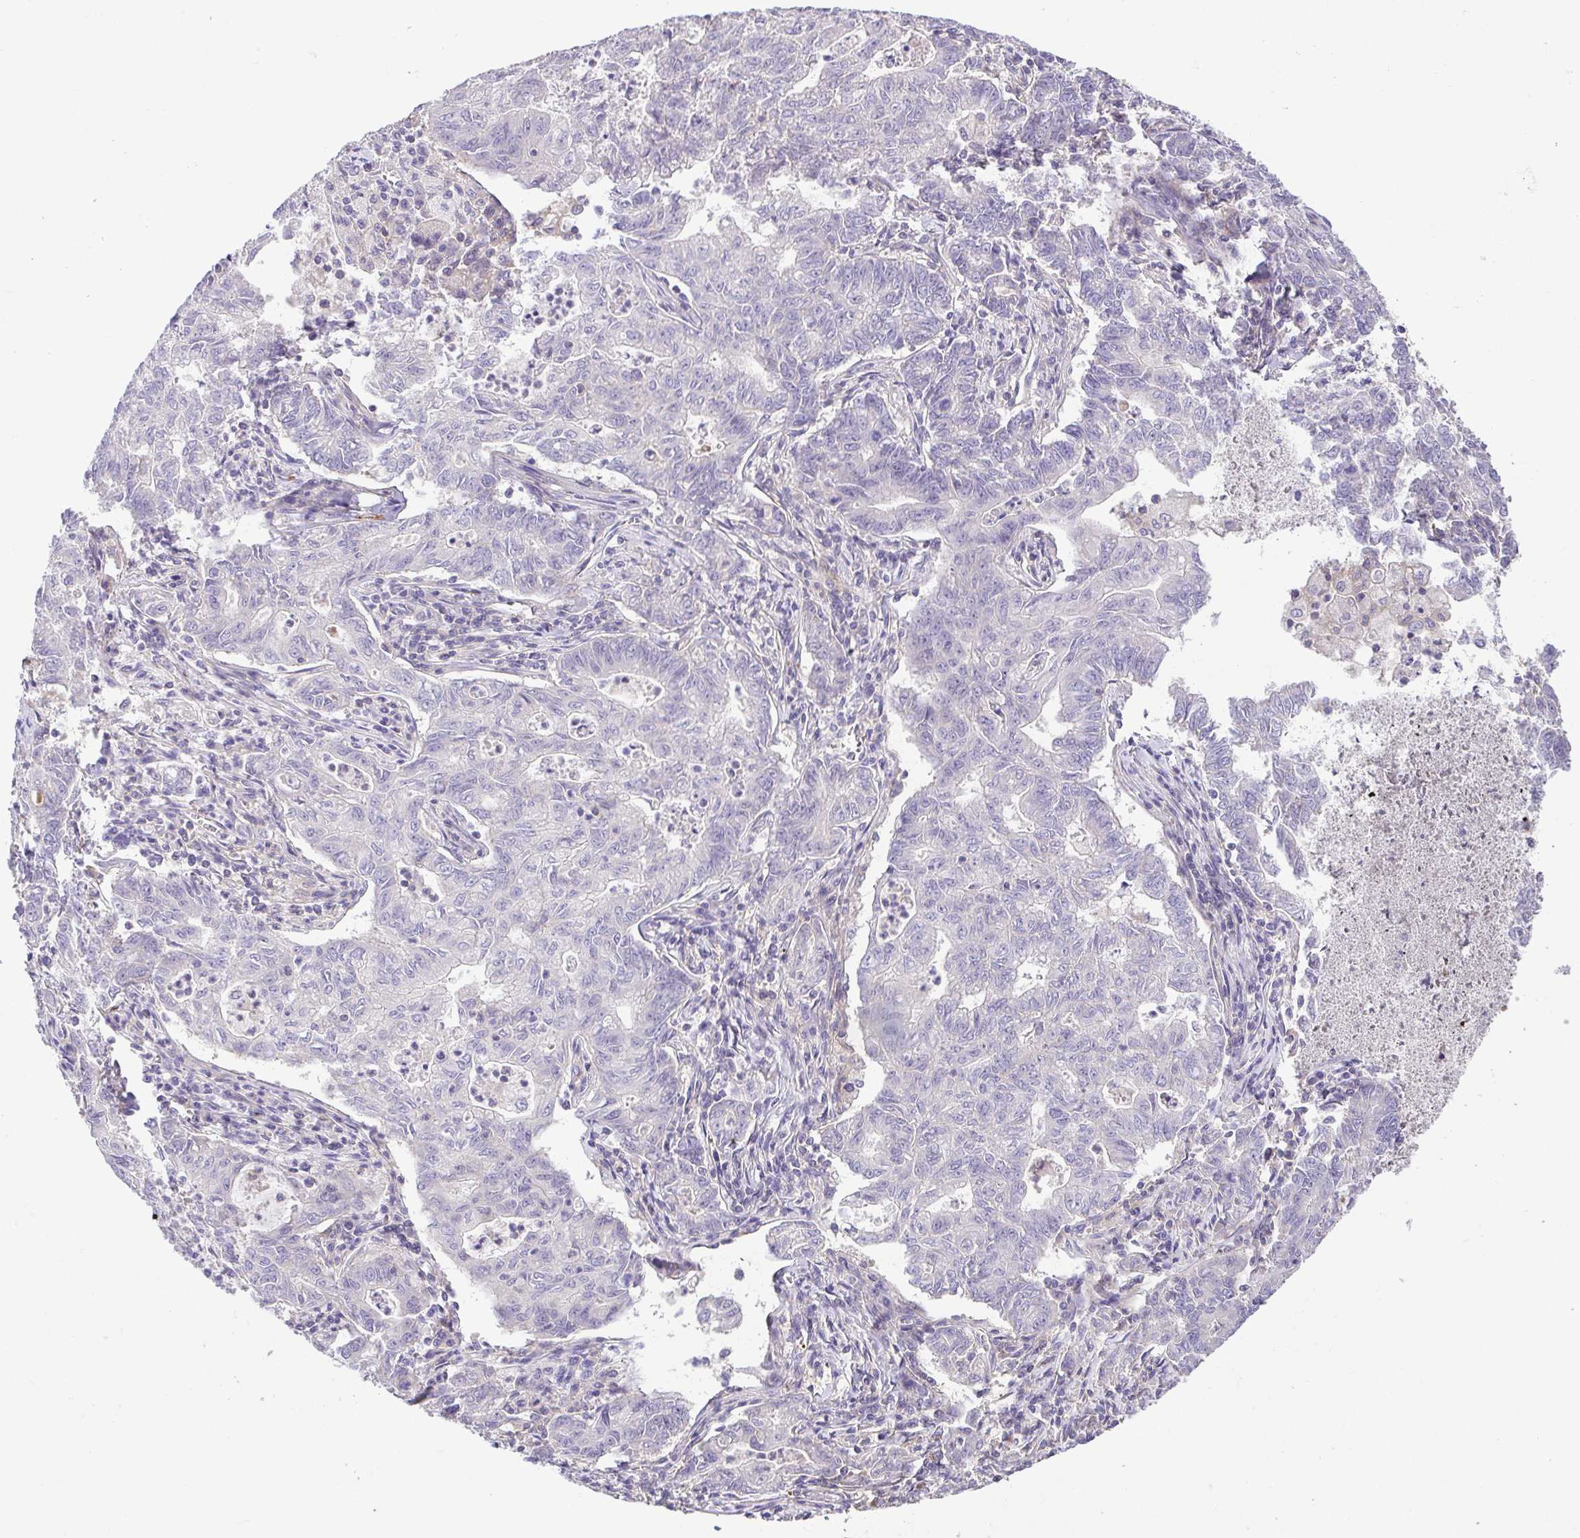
{"staining": {"intensity": "negative", "quantity": "none", "location": "none"}, "tissue": "stomach cancer", "cell_type": "Tumor cells", "image_type": "cancer", "snomed": [{"axis": "morphology", "description": "Adenocarcinoma, NOS"}, {"axis": "topography", "description": "Stomach, upper"}], "caption": "This is an IHC micrograph of stomach cancer. There is no positivity in tumor cells.", "gene": "PRR14L", "patient": {"sex": "female", "age": 79}}